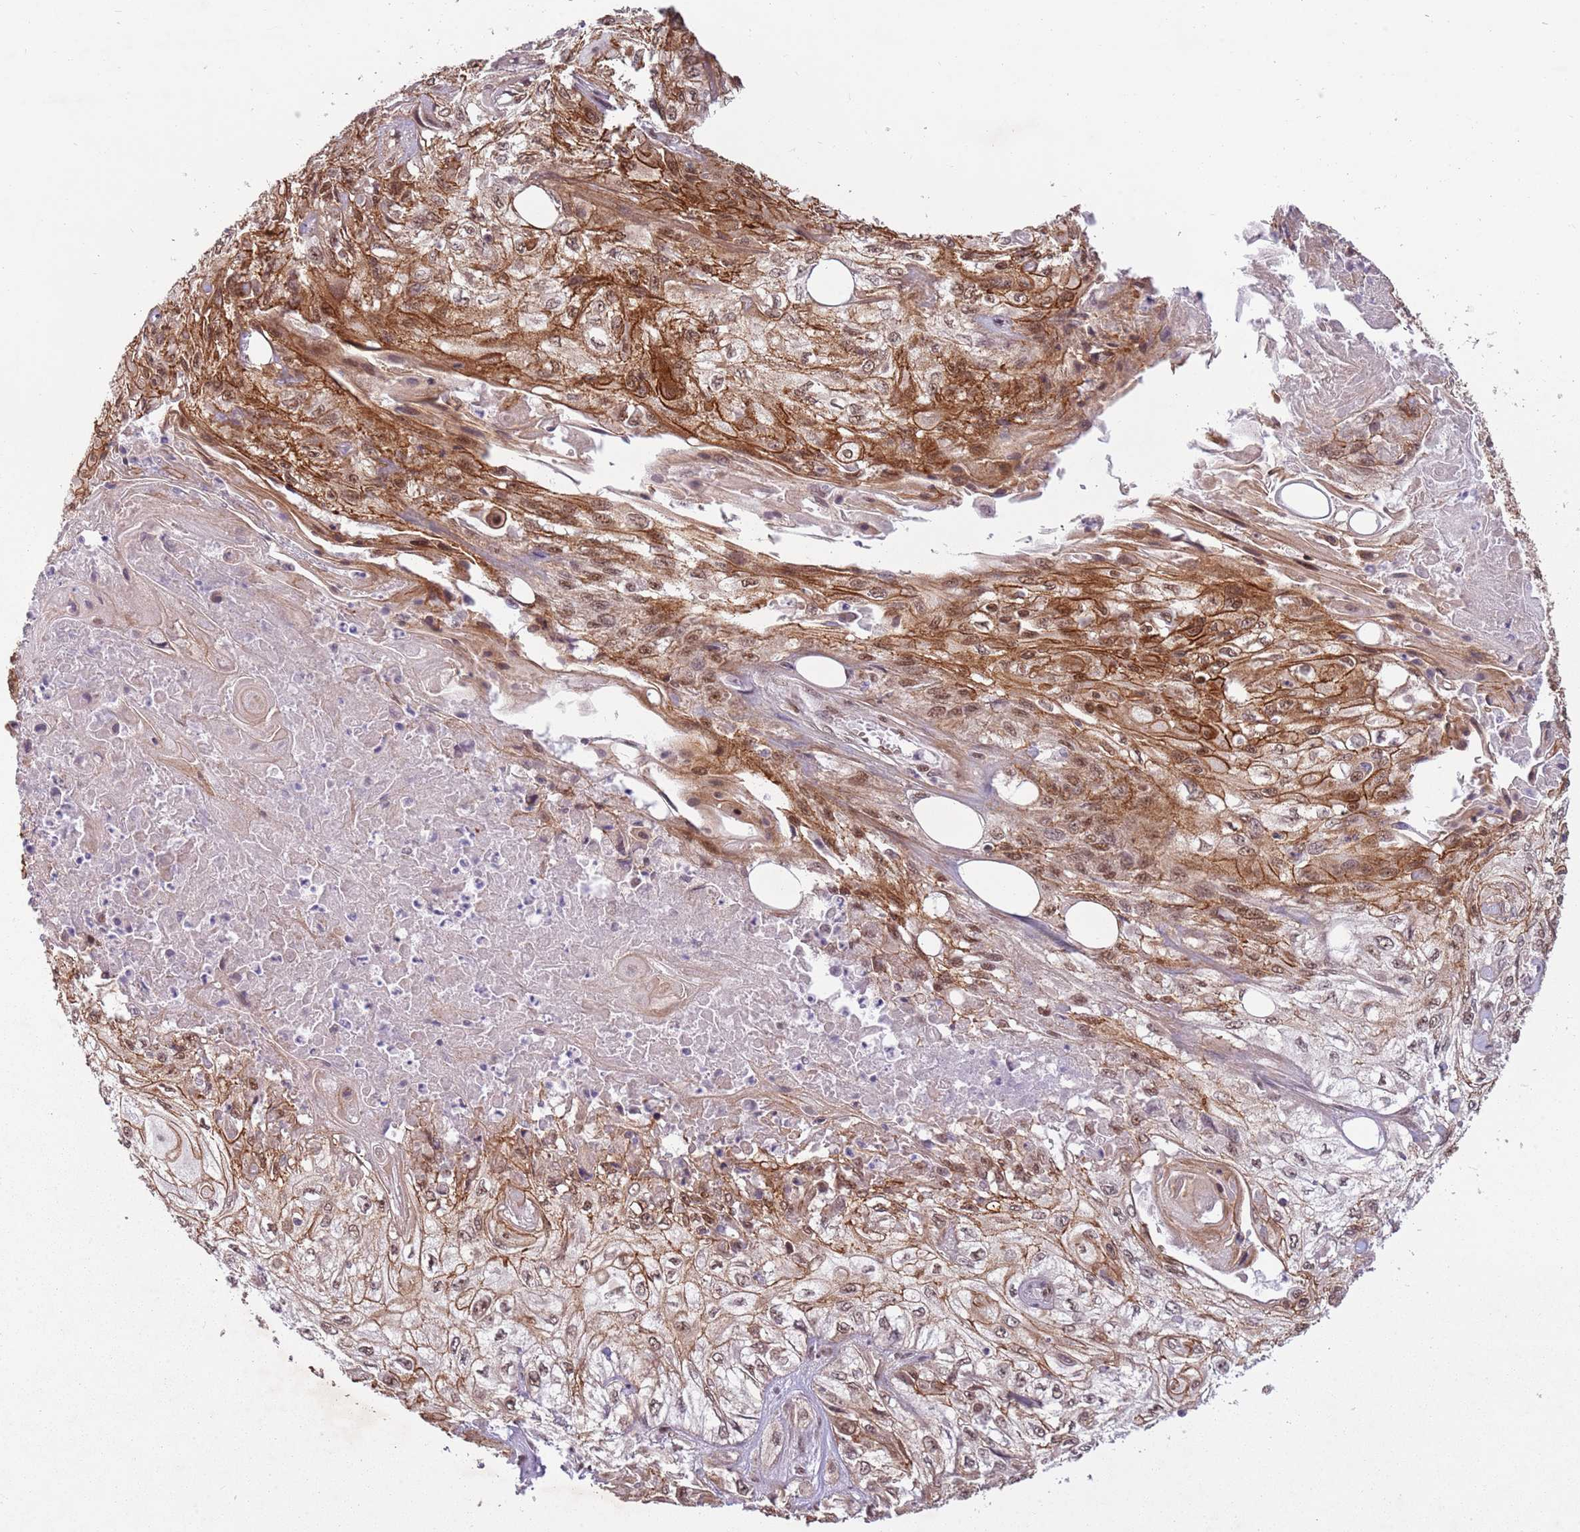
{"staining": {"intensity": "moderate", "quantity": ">75%", "location": "cytoplasmic/membranous,nuclear"}, "tissue": "skin cancer", "cell_type": "Tumor cells", "image_type": "cancer", "snomed": [{"axis": "morphology", "description": "Squamous cell carcinoma, NOS"}, {"axis": "morphology", "description": "Squamous cell carcinoma, metastatic, NOS"}, {"axis": "topography", "description": "Skin"}, {"axis": "topography", "description": "Lymph node"}], "caption": "Immunohistochemical staining of skin cancer (squamous cell carcinoma) reveals medium levels of moderate cytoplasmic/membranous and nuclear protein staining in about >75% of tumor cells. (DAB (3,3'-diaminobenzidine) = brown stain, brightfield microscopy at high magnification).", "gene": "FAM120AOS", "patient": {"sex": "male", "age": 75}}